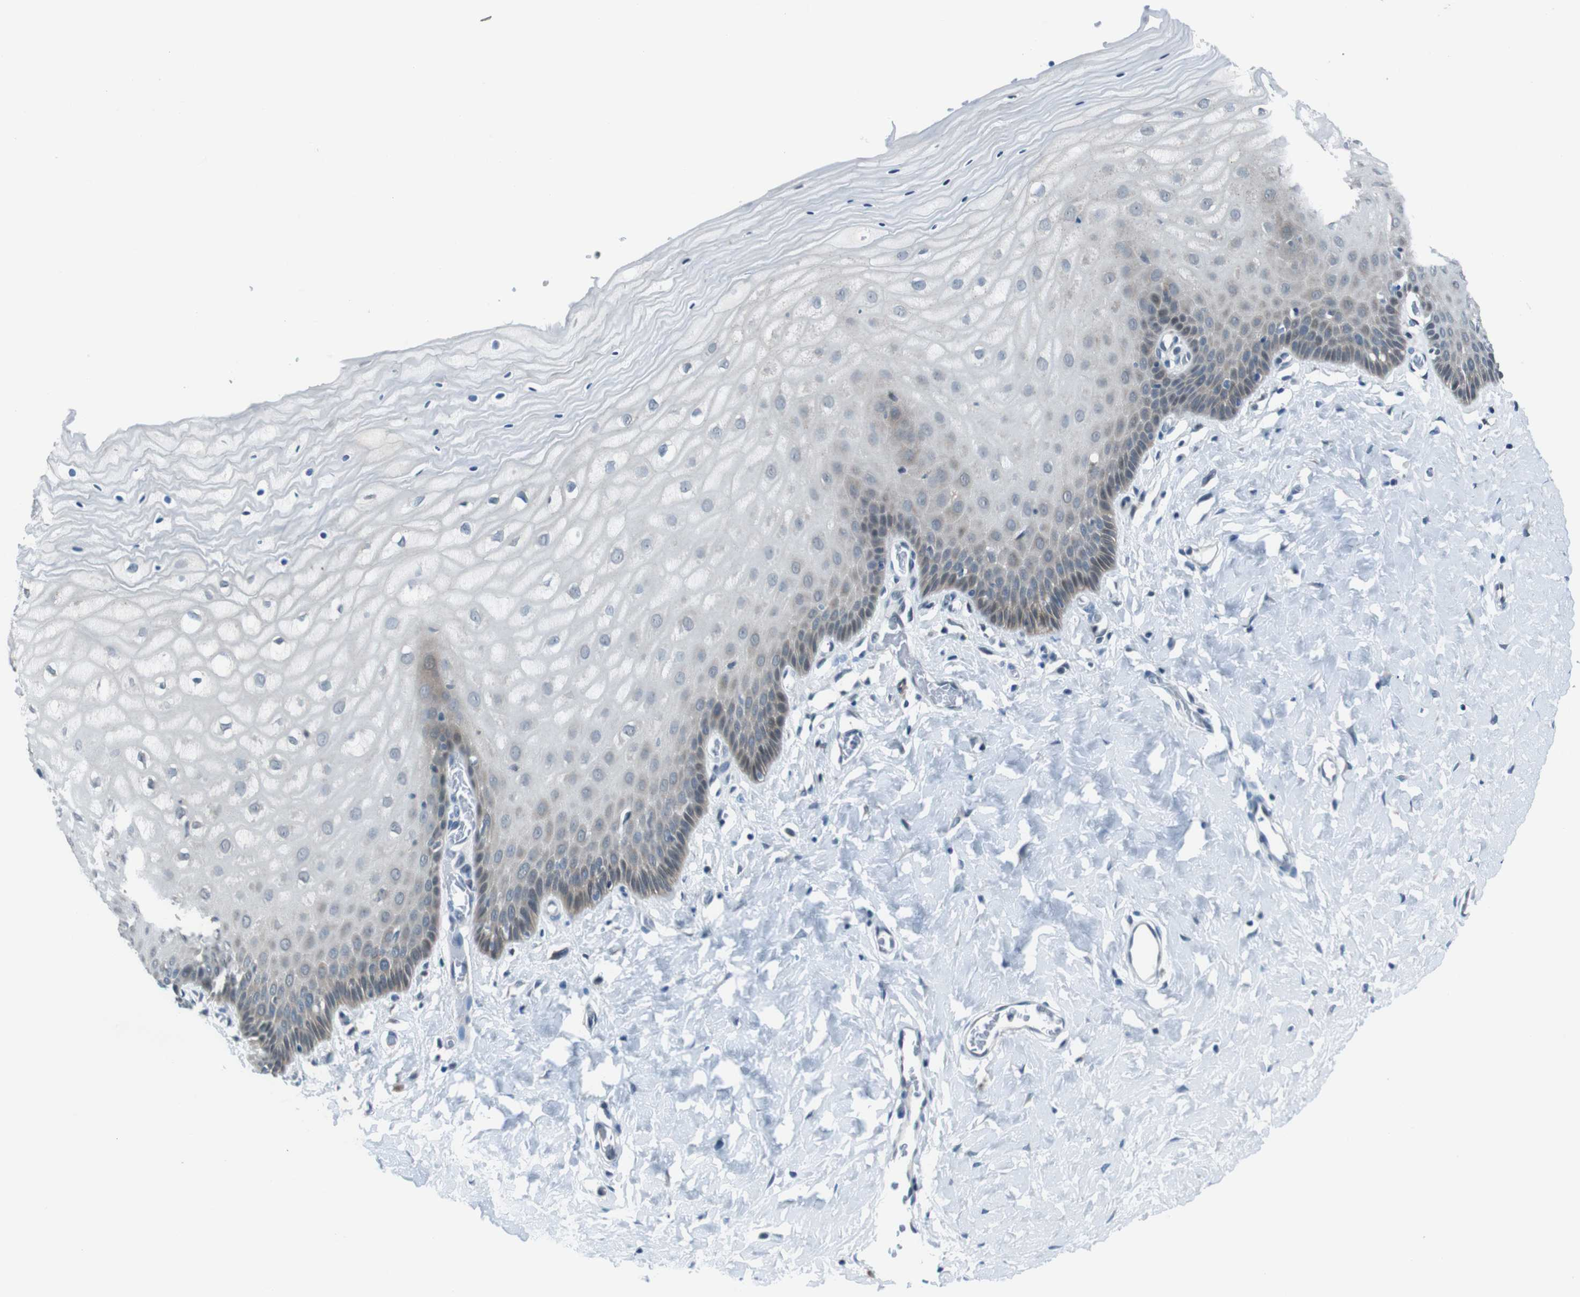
{"staining": {"intensity": "negative", "quantity": "none", "location": "none"}, "tissue": "cervix", "cell_type": "Glandular cells", "image_type": "normal", "snomed": [{"axis": "morphology", "description": "Normal tissue, NOS"}, {"axis": "topography", "description": "Cervix"}], "caption": "This is an IHC histopathology image of benign cervix. There is no expression in glandular cells.", "gene": "LRP5", "patient": {"sex": "female", "age": 55}}